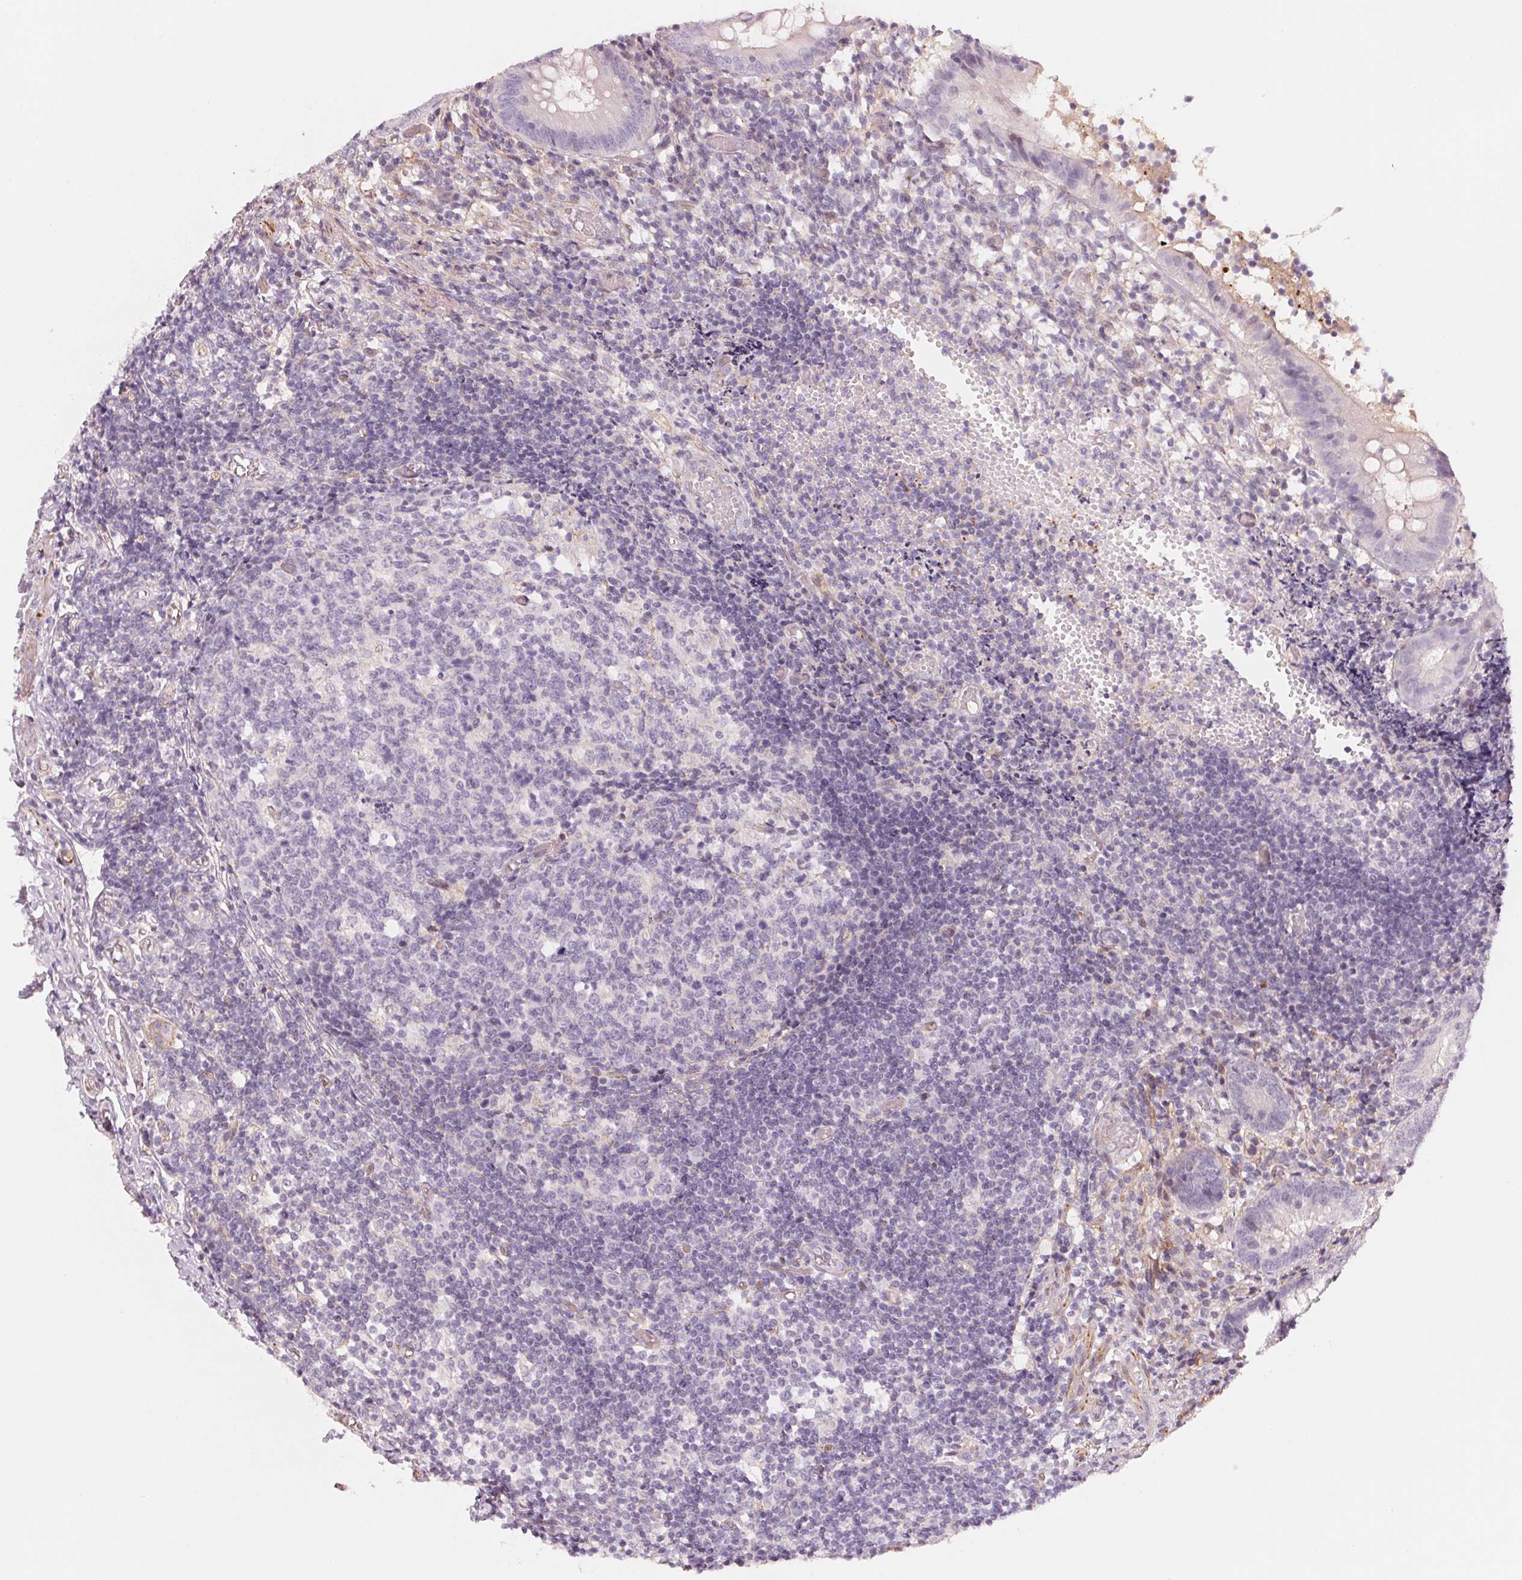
{"staining": {"intensity": "negative", "quantity": "none", "location": "none"}, "tissue": "appendix", "cell_type": "Glandular cells", "image_type": "normal", "snomed": [{"axis": "morphology", "description": "Normal tissue, NOS"}, {"axis": "topography", "description": "Appendix"}], "caption": "Immunohistochemistry micrograph of benign appendix: appendix stained with DAB shows no significant protein staining in glandular cells.", "gene": "SLC17A4", "patient": {"sex": "female", "age": 32}}